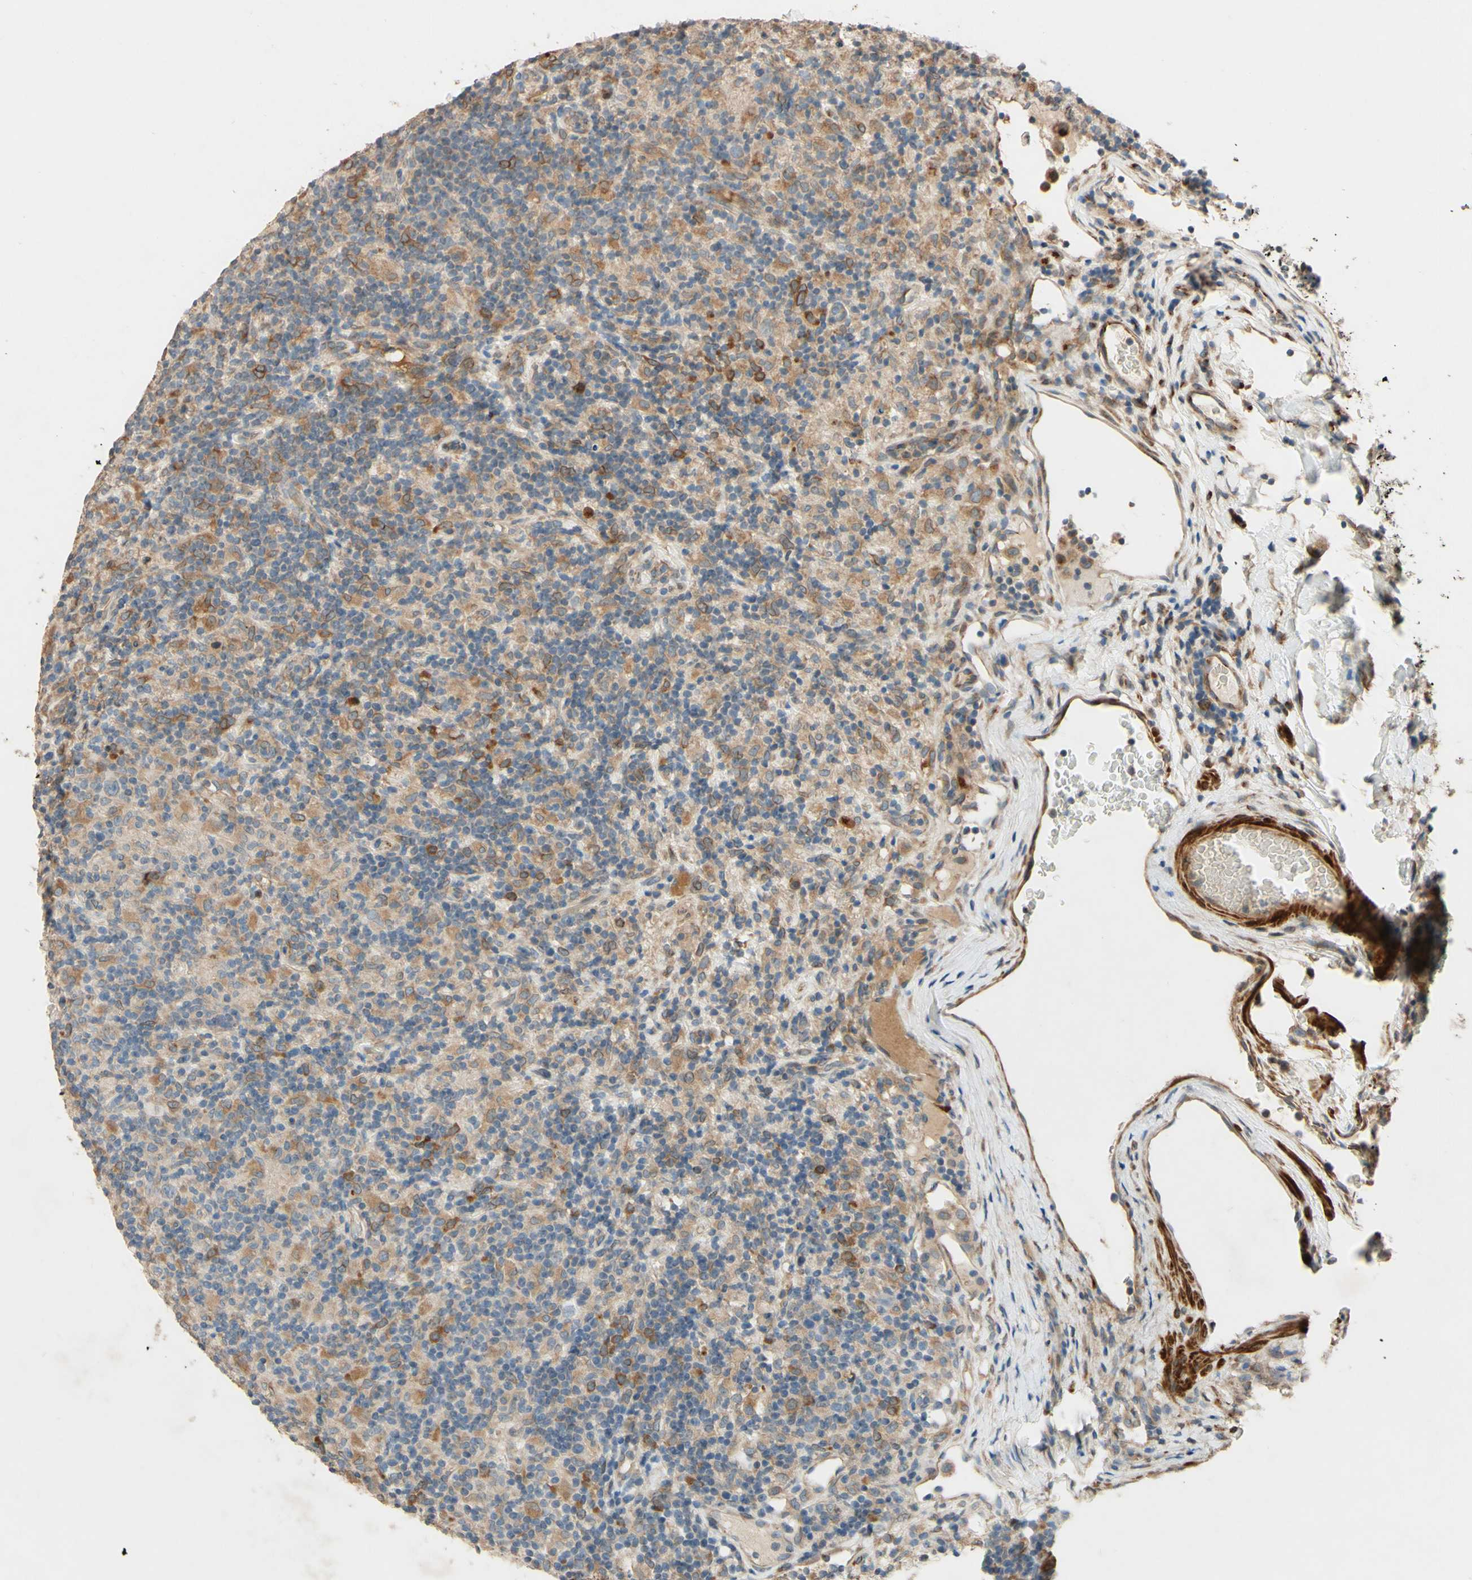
{"staining": {"intensity": "weak", "quantity": ">75%", "location": "cytoplasmic/membranous"}, "tissue": "lymphoma", "cell_type": "Tumor cells", "image_type": "cancer", "snomed": [{"axis": "morphology", "description": "Hodgkin's disease, NOS"}, {"axis": "topography", "description": "Lymph node"}], "caption": "IHC of Hodgkin's disease reveals low levels of weak cytoplasmic/membranous staining in about >75% of tumor cells. (DAB IHC with brightfield microscopy, high magnification).", "gene": "PTPRU", "patient": {"sex": "male", "age": 70}}